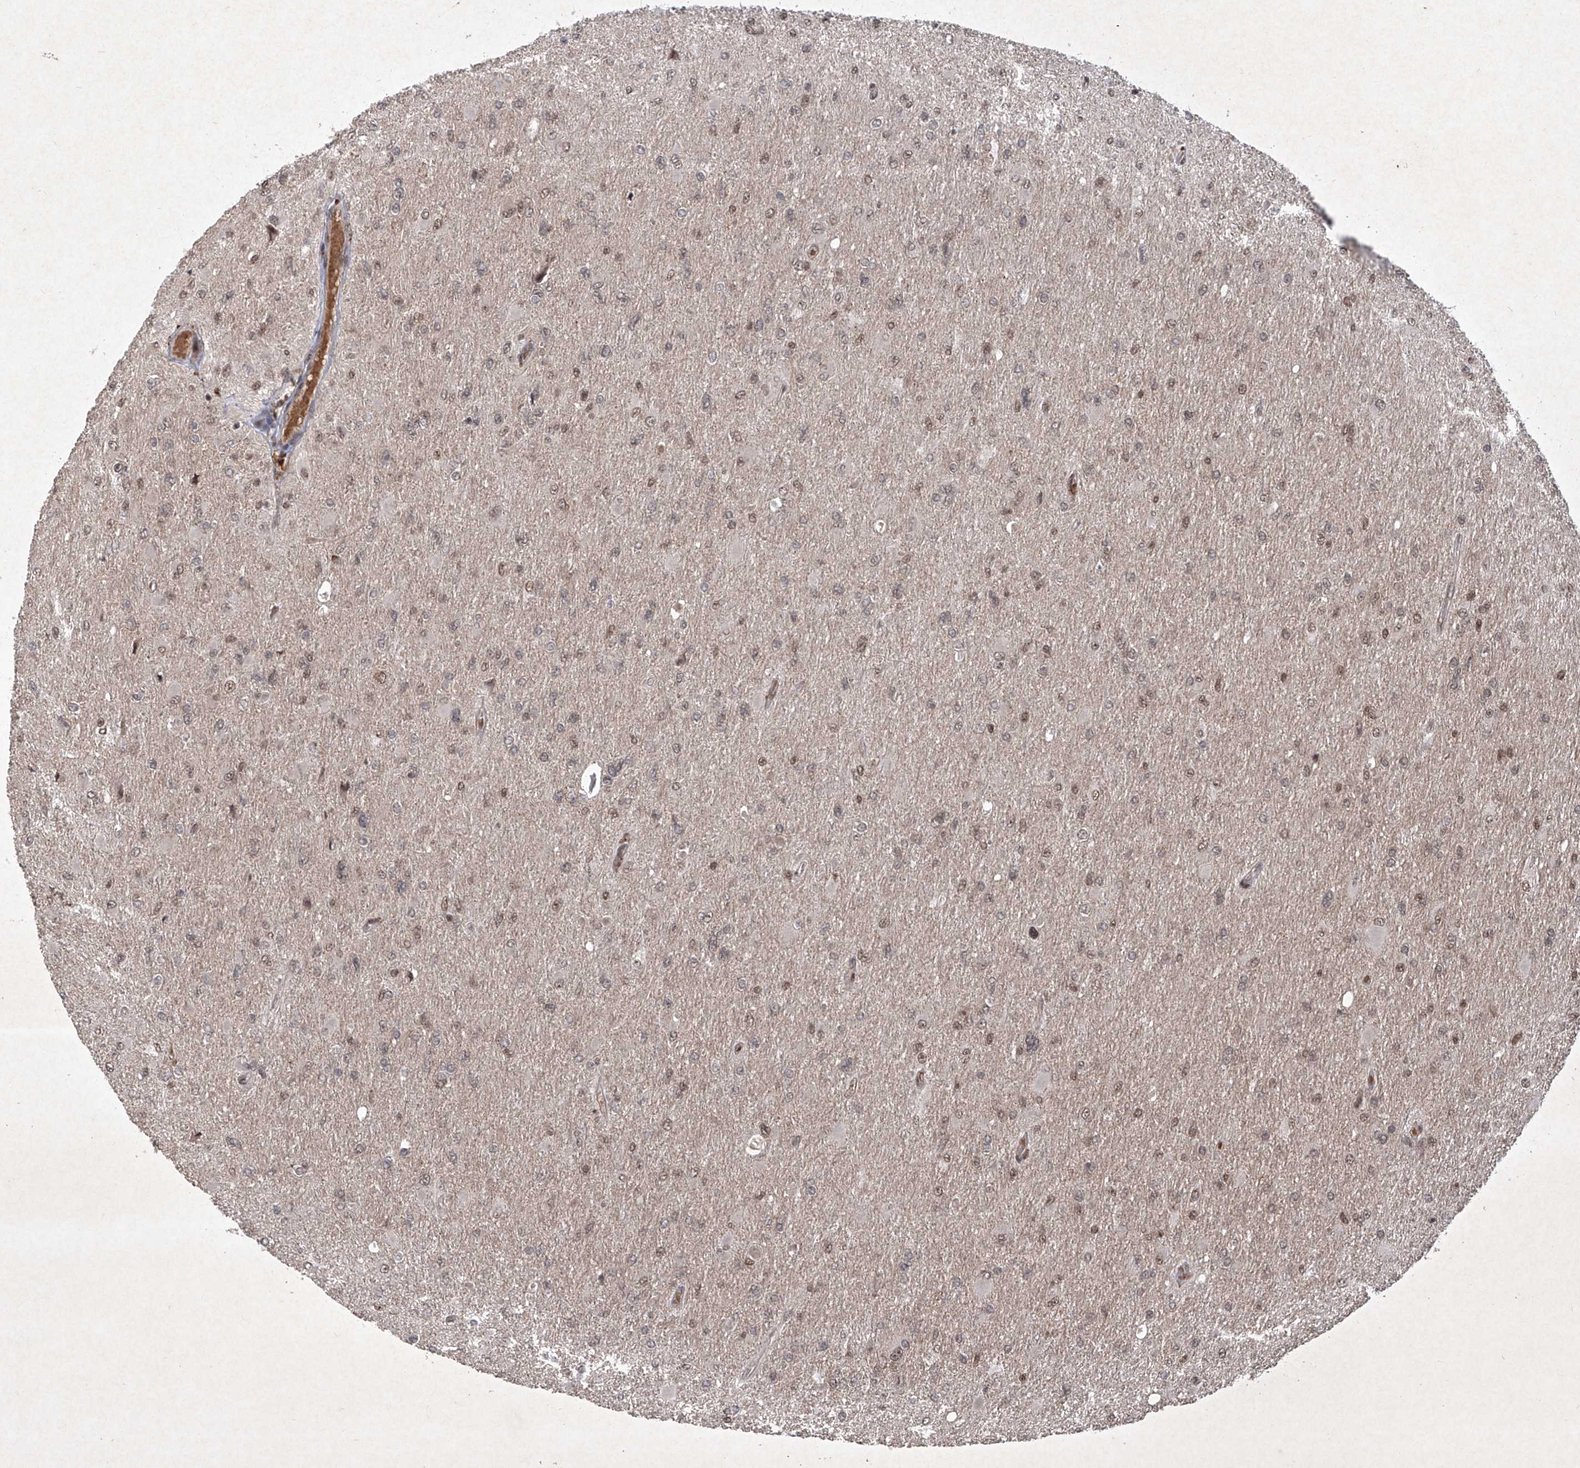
{"staining": {"intensity": "weak", "quantity": "25%-75%", "location": "nuclear"}, "tissue": "glioma", "cell_type": "Tumor cells", "image_type": "cancer", "snomed": [{"axis": "morphology", "description": "Glioma, malignant, High grade"}, {"axis": "topography", "description": "Cerebral cortex"}], "caption": "Weak nuclear expression is identified in about 25%-75% of tumor cells in glioma.", "gene": "IRF2", "patient": {"sex": "female", "age": 36}}